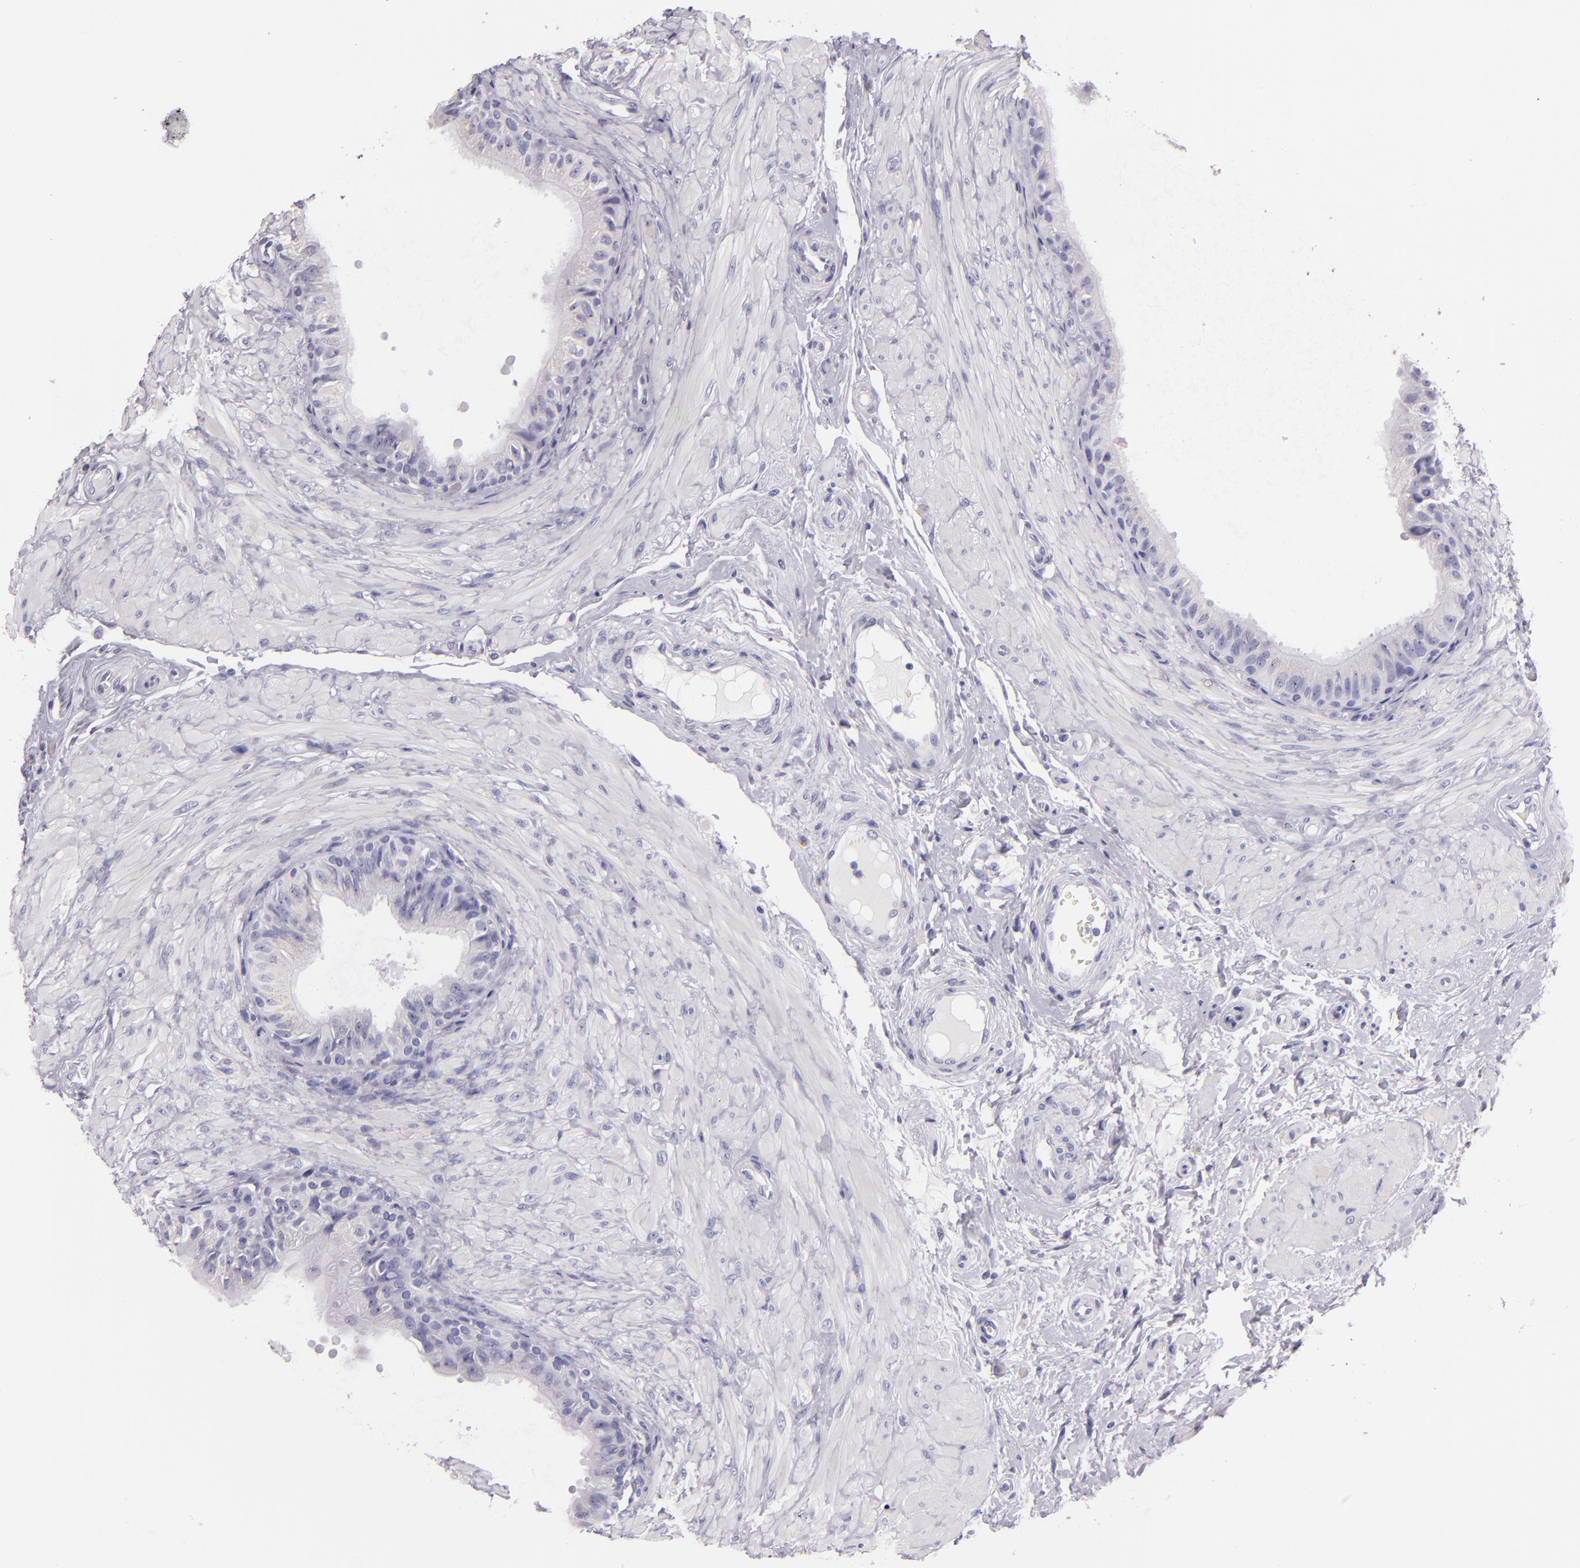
{"staining": {"intensity": "negative", "quantity": "none", "location": "none"}, "tissue": "epididymis", "cell_type": "Glandular cells", "image_type": "normal", "snomed": [{"axis": "morphology", "description": "Normal tissue, NOS"}, {"axis": "topography", "description": "Epididymis"}], "caption": "Glandular cells show no significant protein staining in unremarkable epididymis. (DAB IHC visualized using brightfield microscopy, high magnification).", "gene": "MUC5AC", "patient": {"sex": "male", "age": 68}}